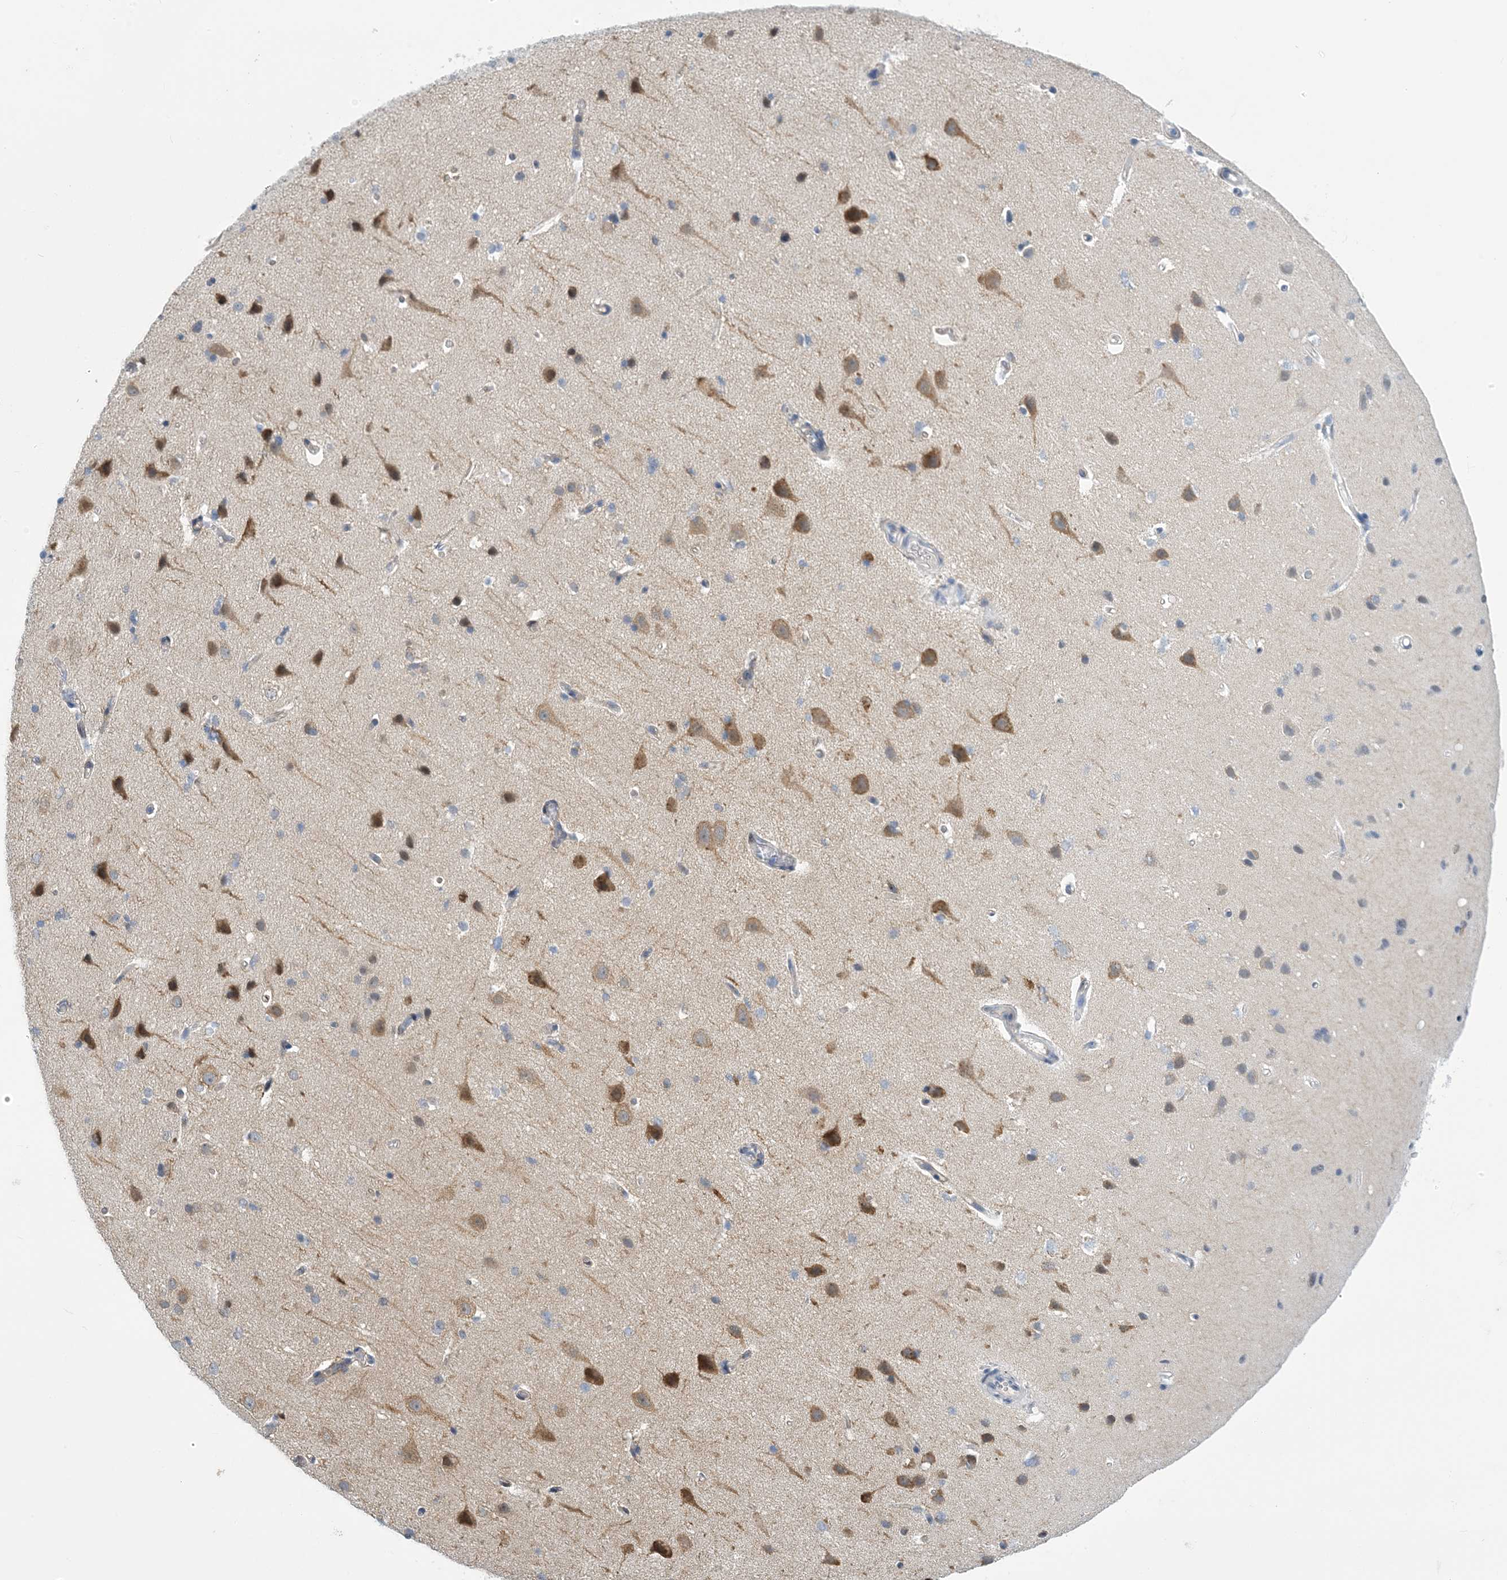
{"staining": {"intensity": "weak", "quantity": "25%-75%", "location": "cytoplasmic/membranous"}, "tissue": "cerebral cortex", "cell_type": "Endothelial cells", "image_type": "normal", "snomed": [{"axis": "morphology", "description": "Normal tissue, NOS"}, {"axis": "topography", "description": "Cerebral cortex"}], "caption": "DAB (3,3'-diaminobenzidine) immunohistochemical staining of normal human cerebral cortex displays weak cytoplasmic/membranous protein expression in about 25%-75% of endothelial cells. The protein is shown in brown color, while the nuclei are stained blue.", "gene": "CCDC14", "patient": {"sex": "male", "age": 34}}